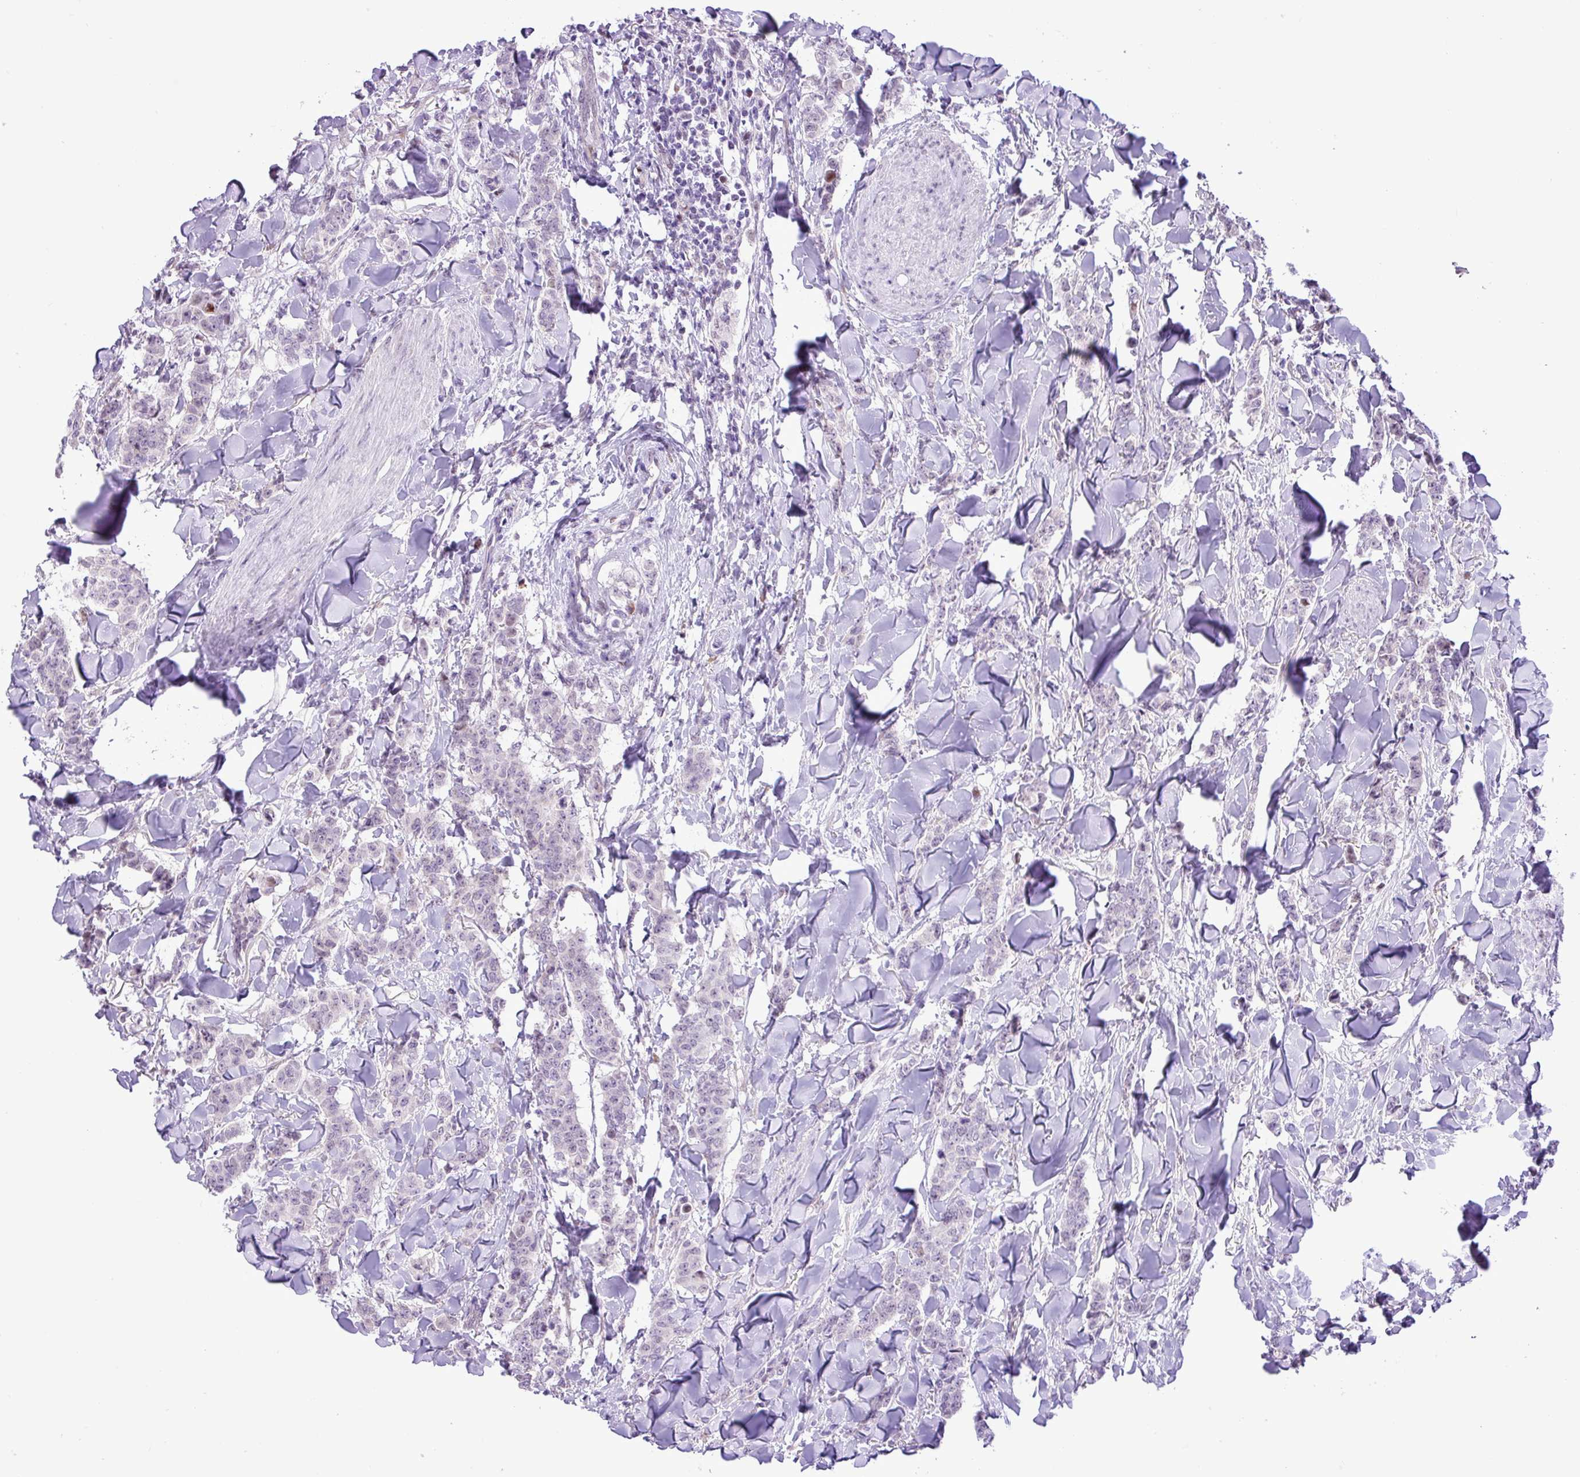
{"staining": {"intensity": "negative", "quantity": "none", "location": "none"}, "tissue": "breast cancer", "cell_type": "Tumor cells", "image_type": "cancer", "snomed": [{"axis": "morphology", "description": "Duct carcinoma"}, {"axis": "topography", "description": "Breast"}], "caption": "Tumor cells are negative for protein expression in human breast invasive ductal carcinoma.", "gene": "ELOA2", "patient": {"sex": "female", "age": 40}}